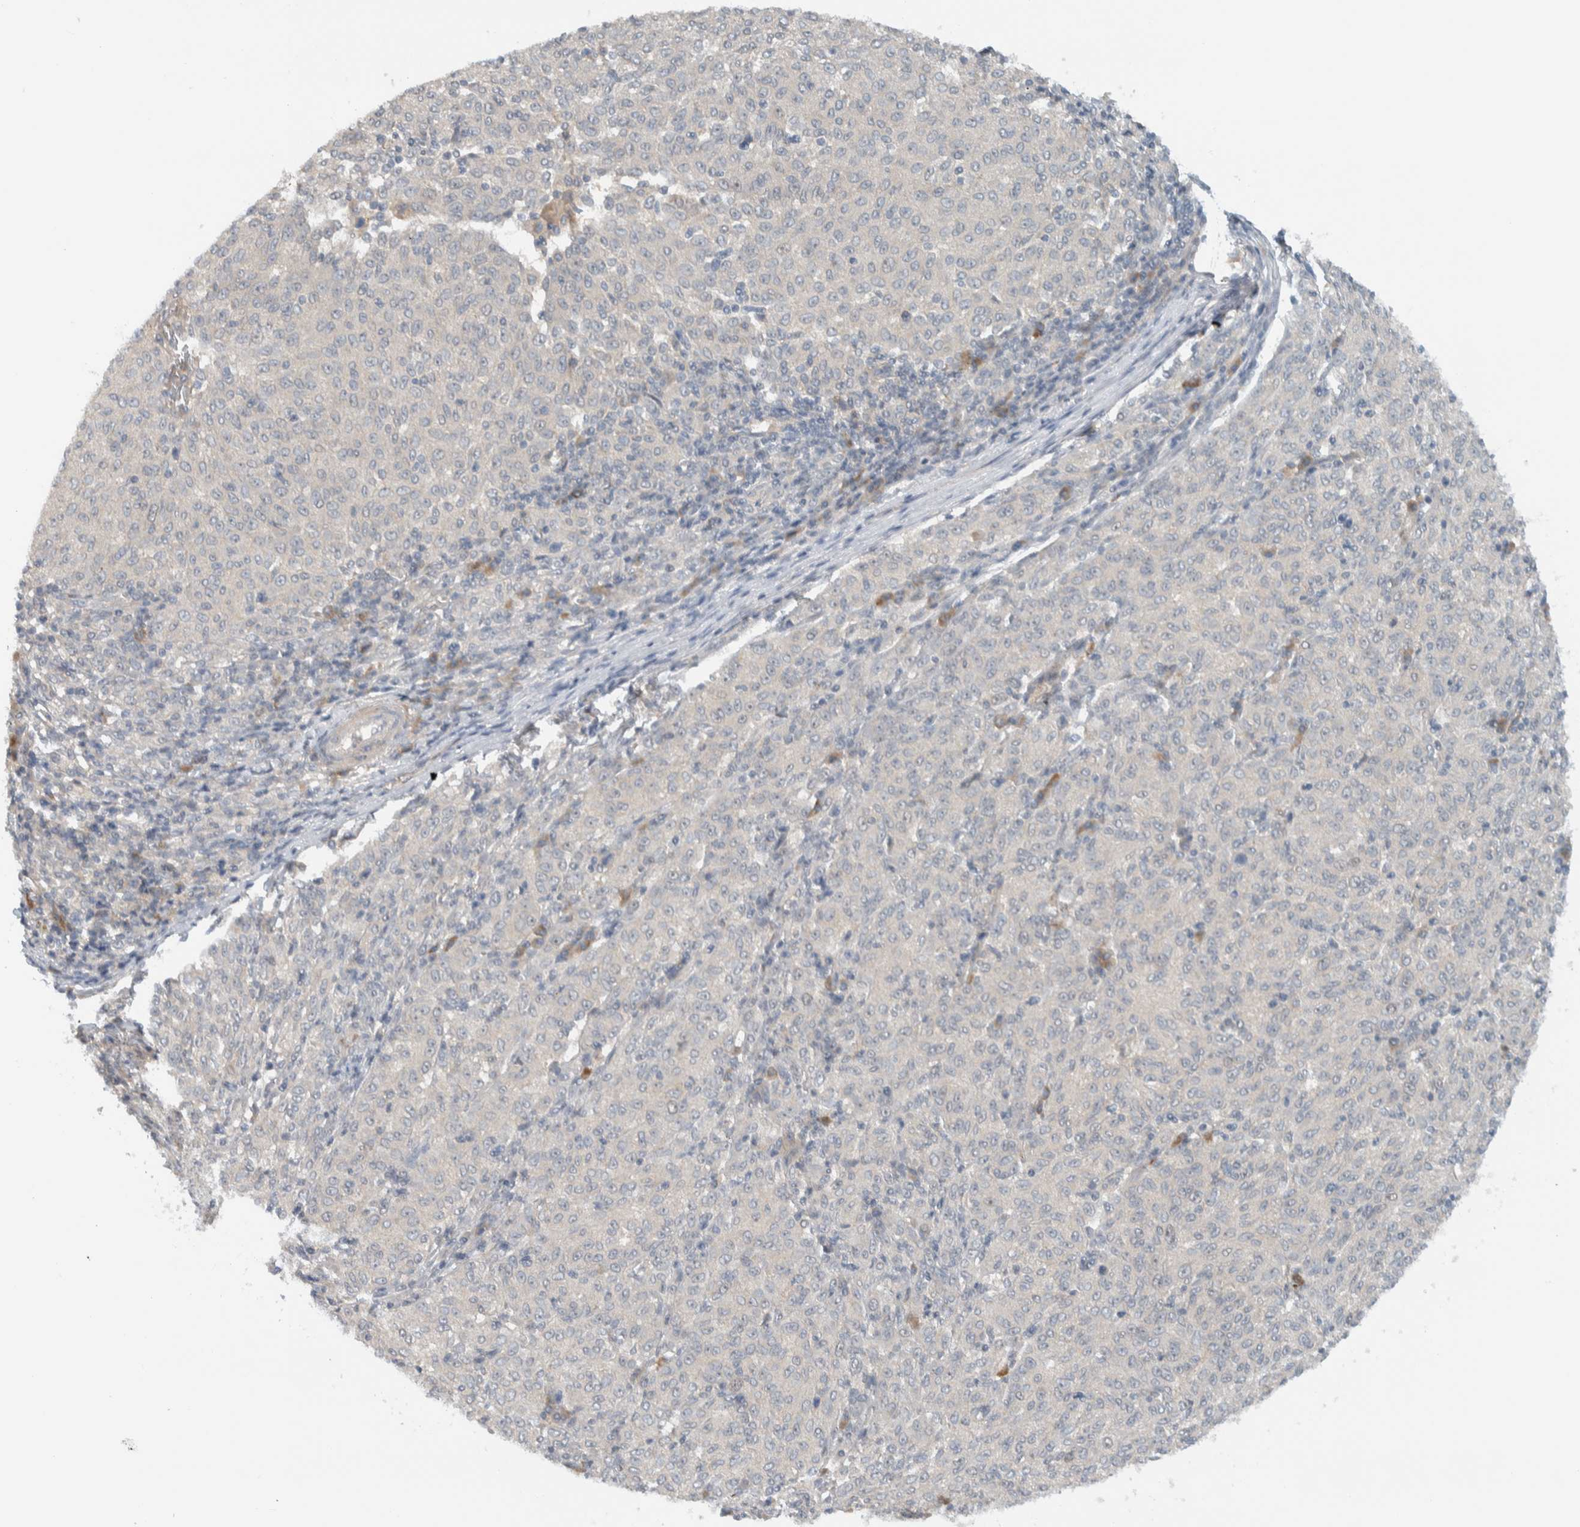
{"staining": {"intensity": "negative", "quantity": "none", "location": "none"}, "tissue": "melanoma", "cell_type": "Tumor cells", "image_type": "cancer", "snomed": [{"axis": "morphology", "description": "Malignant melanoma, NOS"}, {"axis": "topography", "description": "Skin"}], "caption": "Human malignant melanoma stained for a protein using immunohistochemistry (IHC) displays no positivity in tumor cells.", "gene": "MPRIP", "patient": {"sex": "female", "age": 72}}